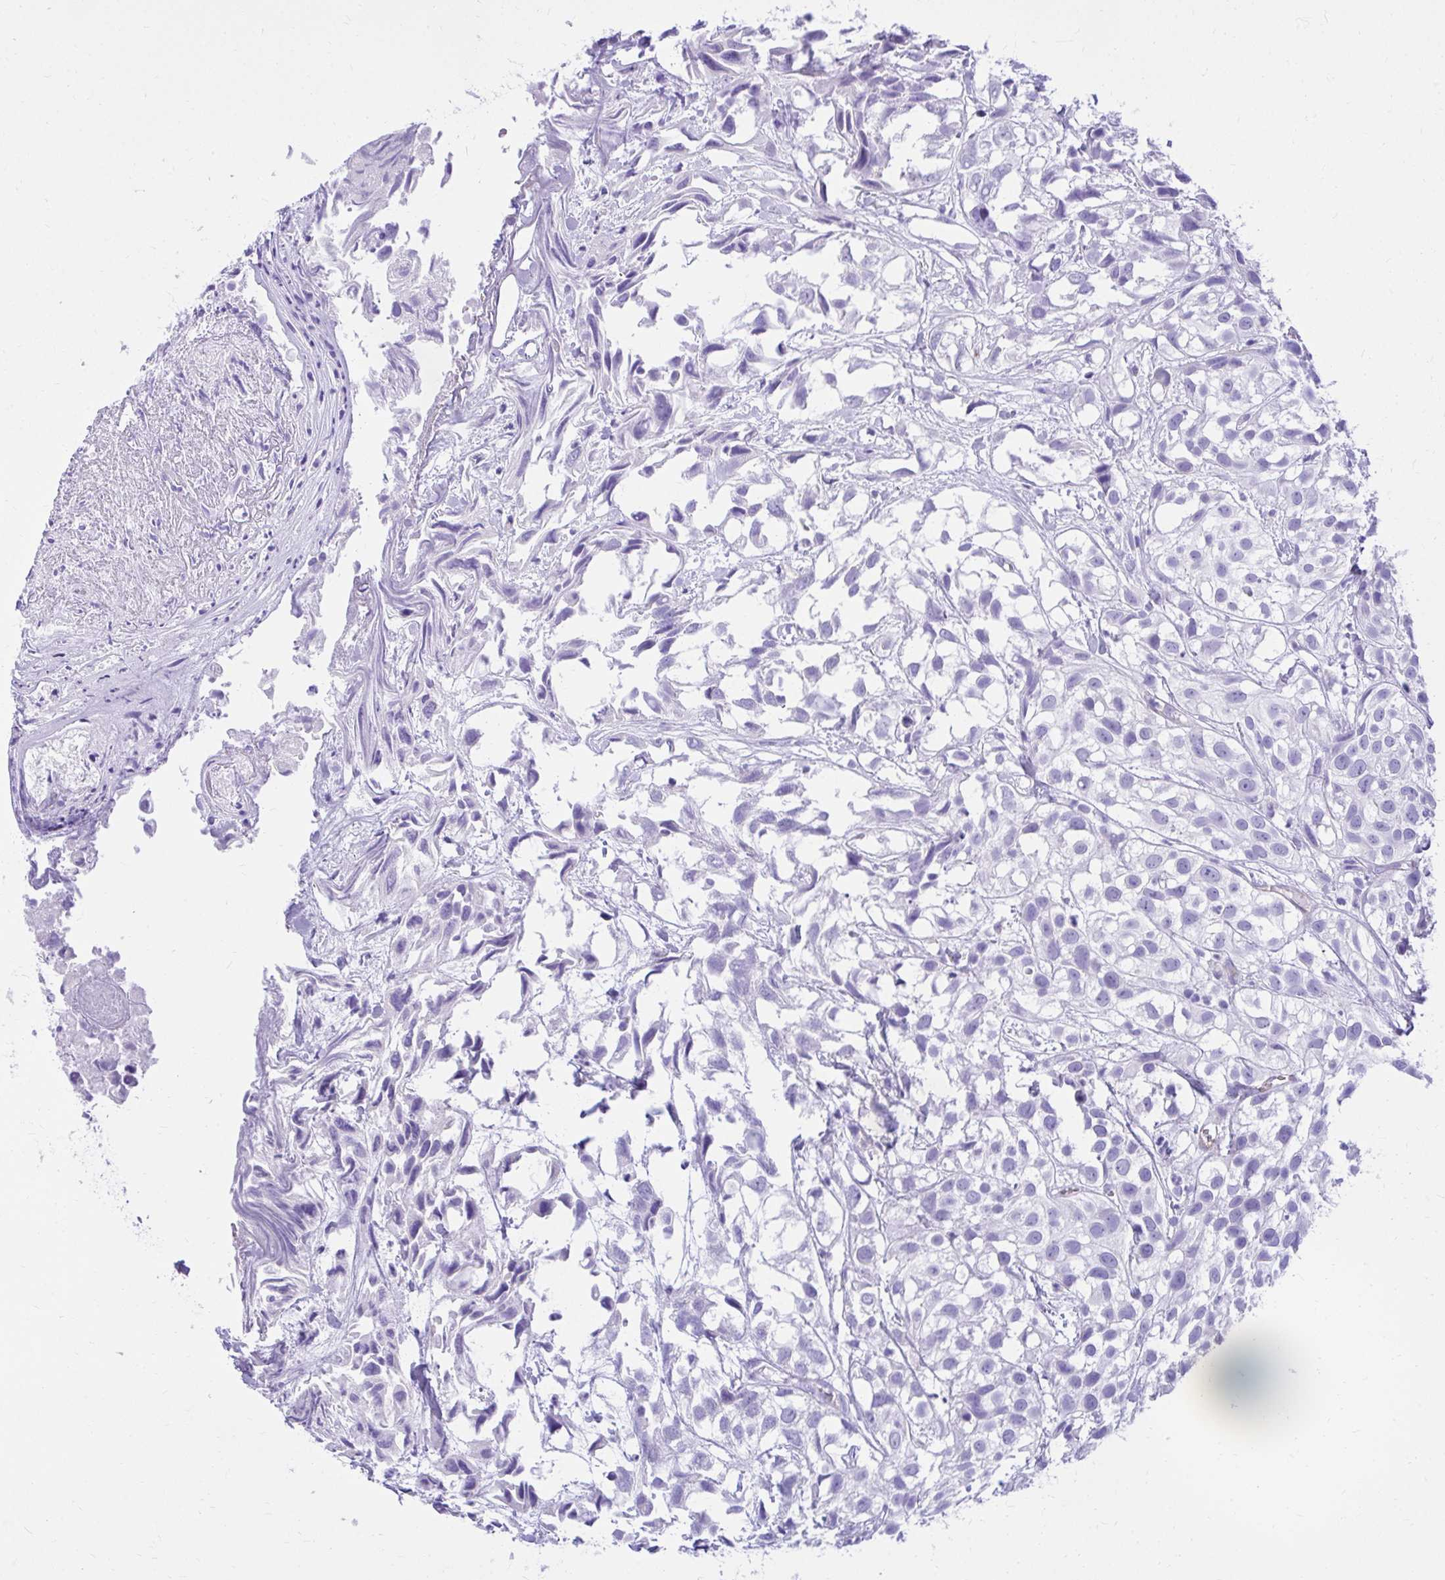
{"staining": {"intensity": "negative", "quantity": "none", "location": "none"}, "tissue": "urothelial cancer", "cell_type": "Tumor cells", "image_type": "cancer", "snomed": [{"axis": "morphology", "description": "Urothelial carcinoma, High grade"}, {"axis": "topography", "description": "Urinary bladder"}], "caption": "High-grade urothelial carcinoma stained for a protein using immunohistochemistry (IHC) shows no positivity tumor cells.", "gene": "PELI3", "patient": {"sex": "male", "age": 56}}